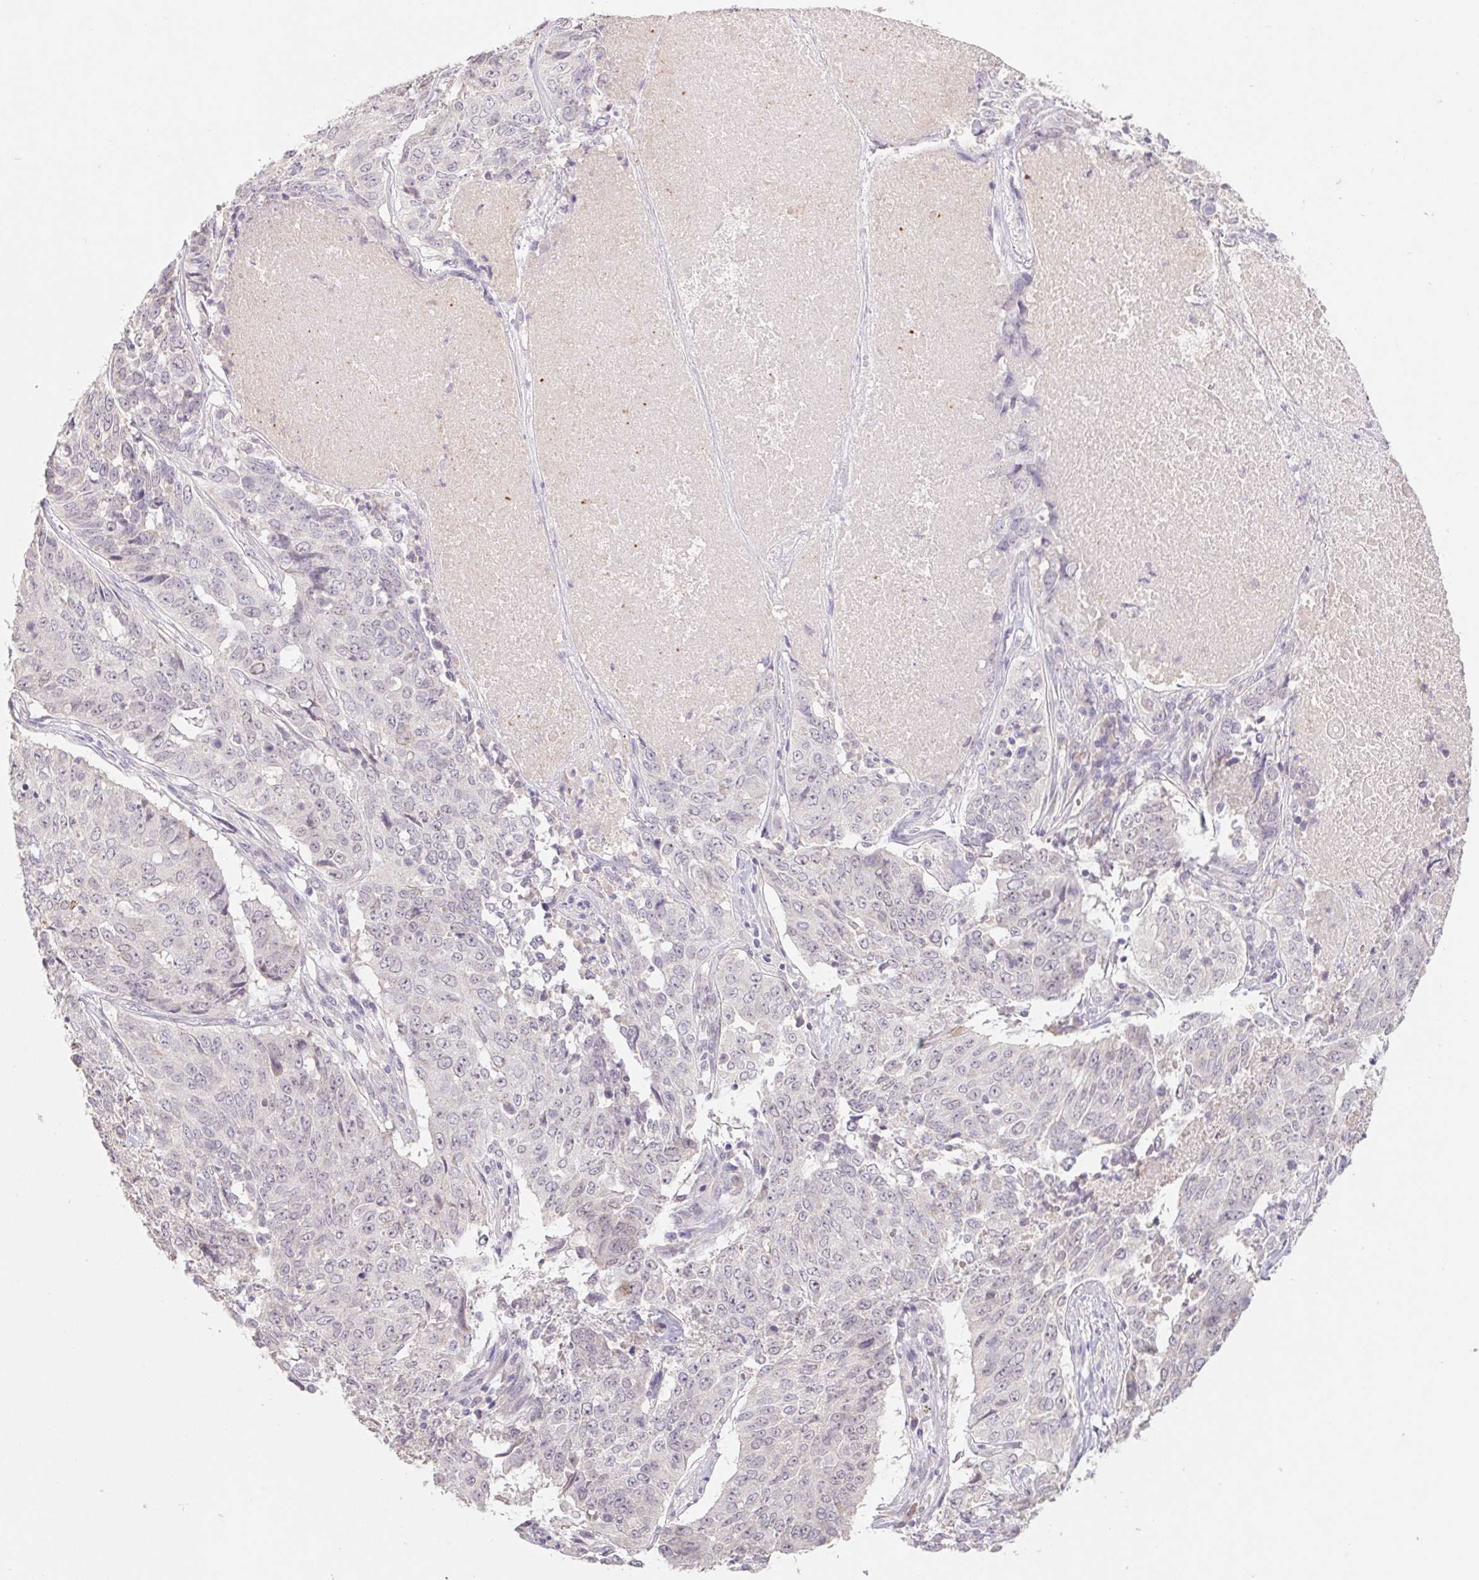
{"staining": {"intensity": "negative", "quantity": "none", "location": "none"}, "tissue": "lung cancer", "cell_type": "Tumor cells", "image_type": "cancer", "snomed": [{"axis": "morphology", "description": "Normal tissue, NOS"}, {"axis": "morphology", "description": "Squamous cell carcinoma, NOS"}, {"axis": "topography", "description": "Bronchus"}, {"axis": "topography", "description": "Lung"}], "caption": "Immunohistochemical staining of human lung cancer (squamous cell carcinoma) shows no significant staining in tumor cells.", "gene": "PNMA8B", "patient": {"sex": "male", "age": 64}}